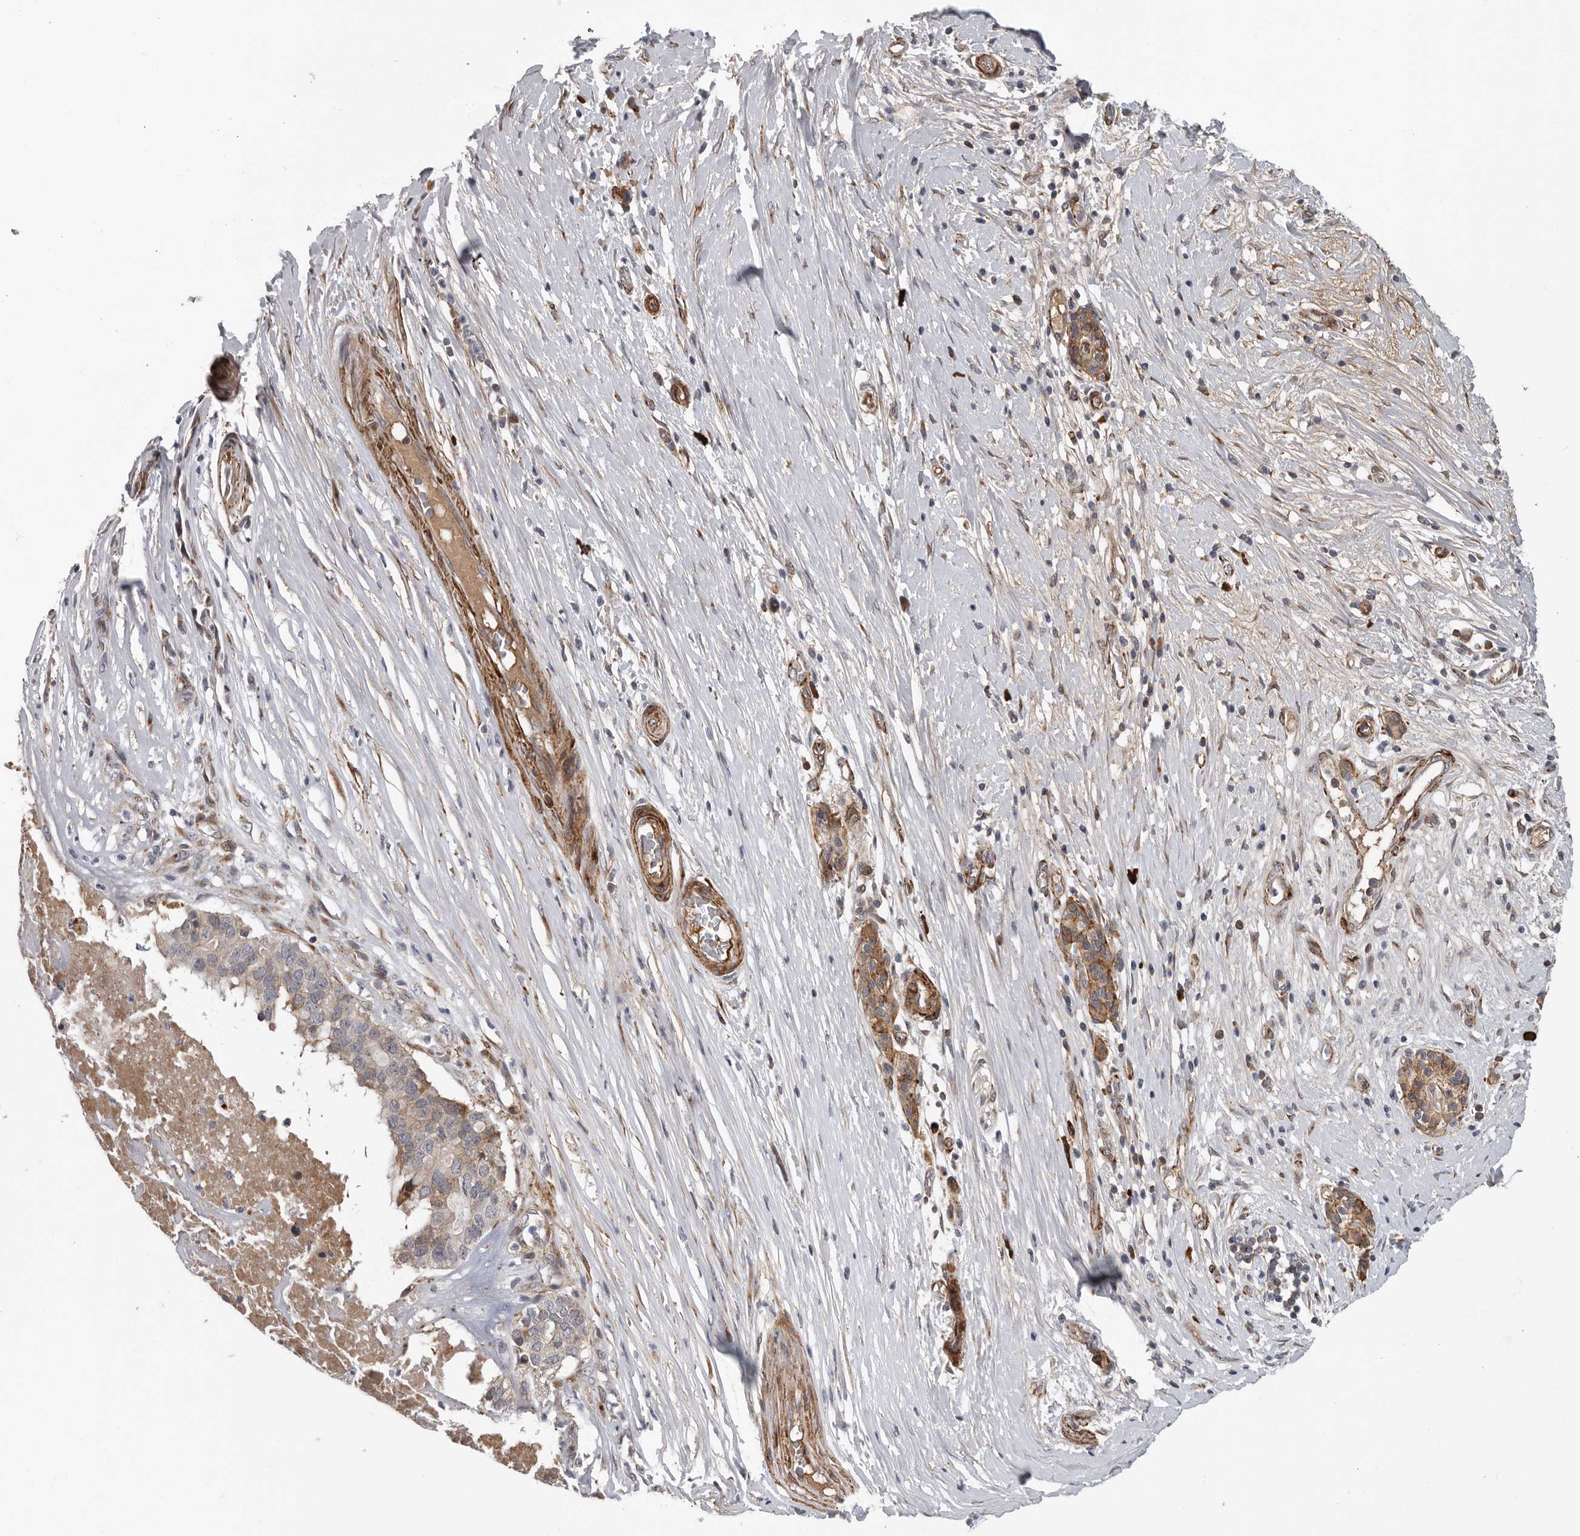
{"staining": {"intensity": "moderate", "quantity": "<25%", "location": "cytoplasmic/membranous"}, "tissue": "pancreatic cancer", "cell_type": "Tumor cells", "image_type": "cancer", "snomed": [{"axis": "morphology", "description": "Adenocarcinoma, NOS"}, {"axis": "topography", "description": "Pancreas"}], "caption": "High-magnification brightfield microscopy of pancreatic cancer (adenocarcinoma) stained with DAB (brown) and counterstained with hematoxylin (blue). tumor cells exhibit moderate cytoplasmic/membranous staining is identified in about<25% of cells.", "gene": "ATXN3L", "patient": {"sex": "male", "age": 50}}